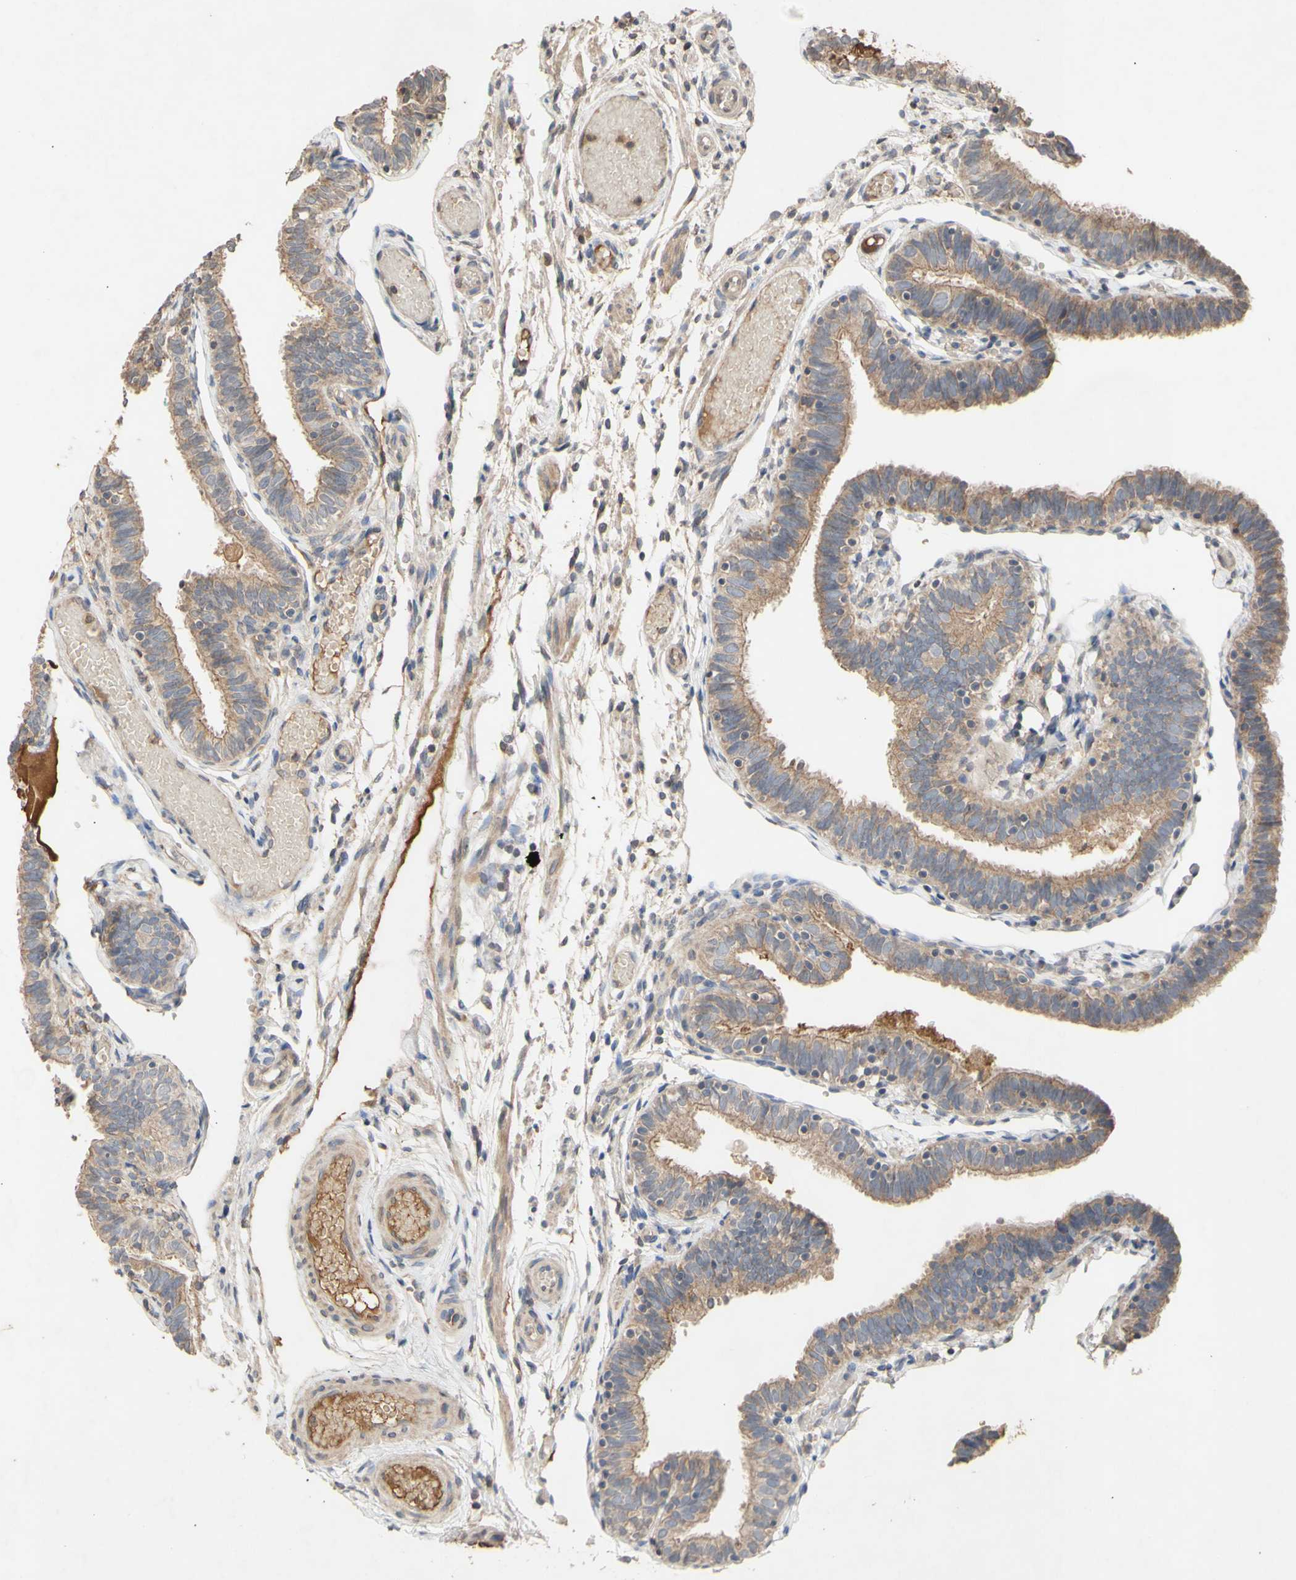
{"staining": {"intensity": "moderate", "quantity": ">75%", "location": "cytoplasmic/membranous"}, "tissue": "fallopian tube", "cell_type": "Glandular cells", "image_type": "normal", "snomed": [{"axis": "morphology", "description": "Normal tissue, NOS"}, {"axis": "topography", "description": "Fallopian tube"}], "caption": "Glandular cells display medium levels of moderate cytoplasmic/membranous positivity in approximately >75% of cells in unremarkable fallopian tube. (DAB IHC with brightfield microscopy, high magnification).", "gene": "NECTIN3", "patient": {"sex": "female", "age": 46}}